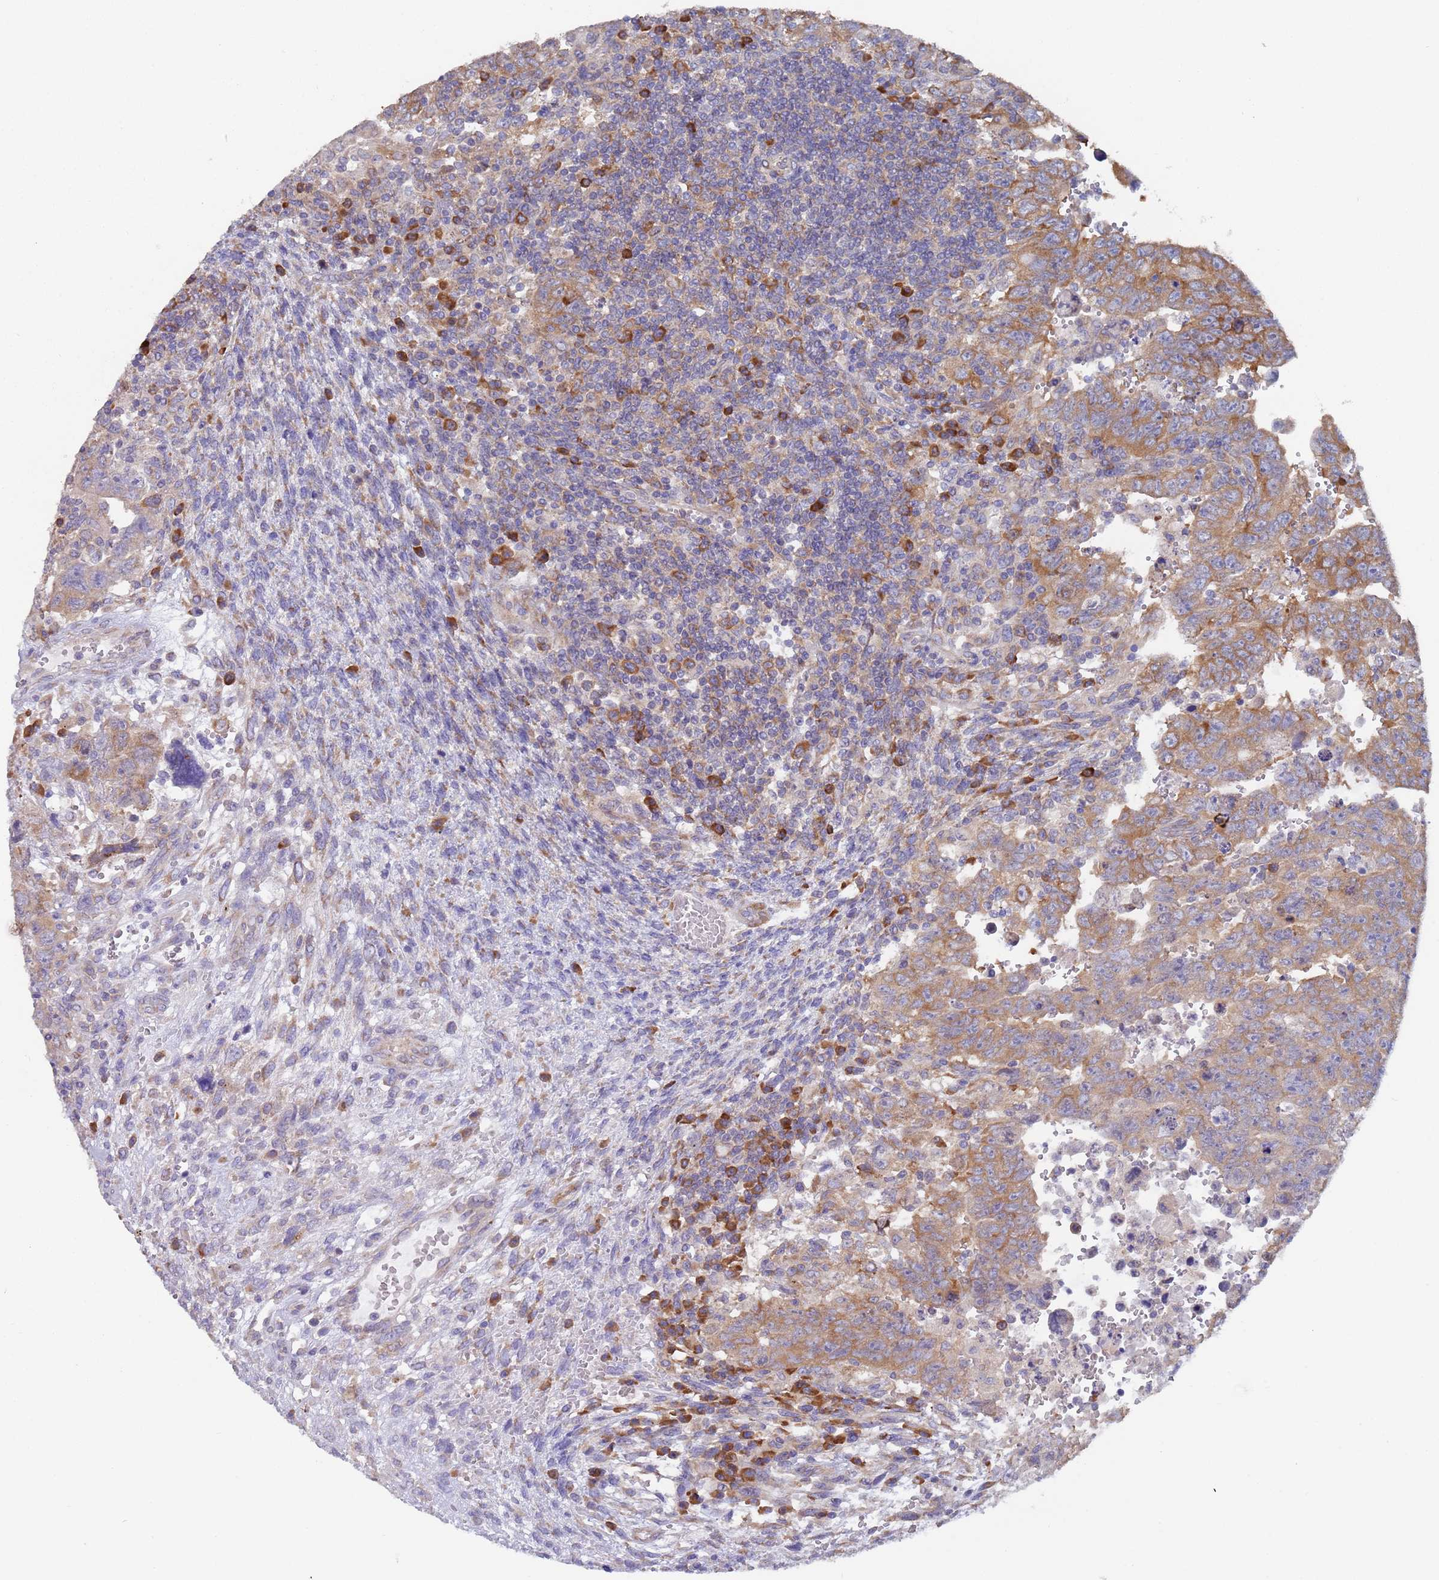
{"staining": {"intensity": "moderate", "quantity": ">75%", "location": "cytoplasmic/membranous"}, "tissue": "testis cancer", "cell_type": "Tumor cells", "image_type": "cancer", "snomed": [{"axis": "morphology", "description": "Carcinoma, Embryonal, NOS"}, {"axis": "topography", "description": "Testis"}], "caption": "DAB immunohistochemical staining of embryonal carcinoma (testis) shows moderate cytoplasmic/membranous protein expression in approximately >75% of tumor cells.", "gene": "ZNF844", "patient": {"sex": "male", "age": 28}}